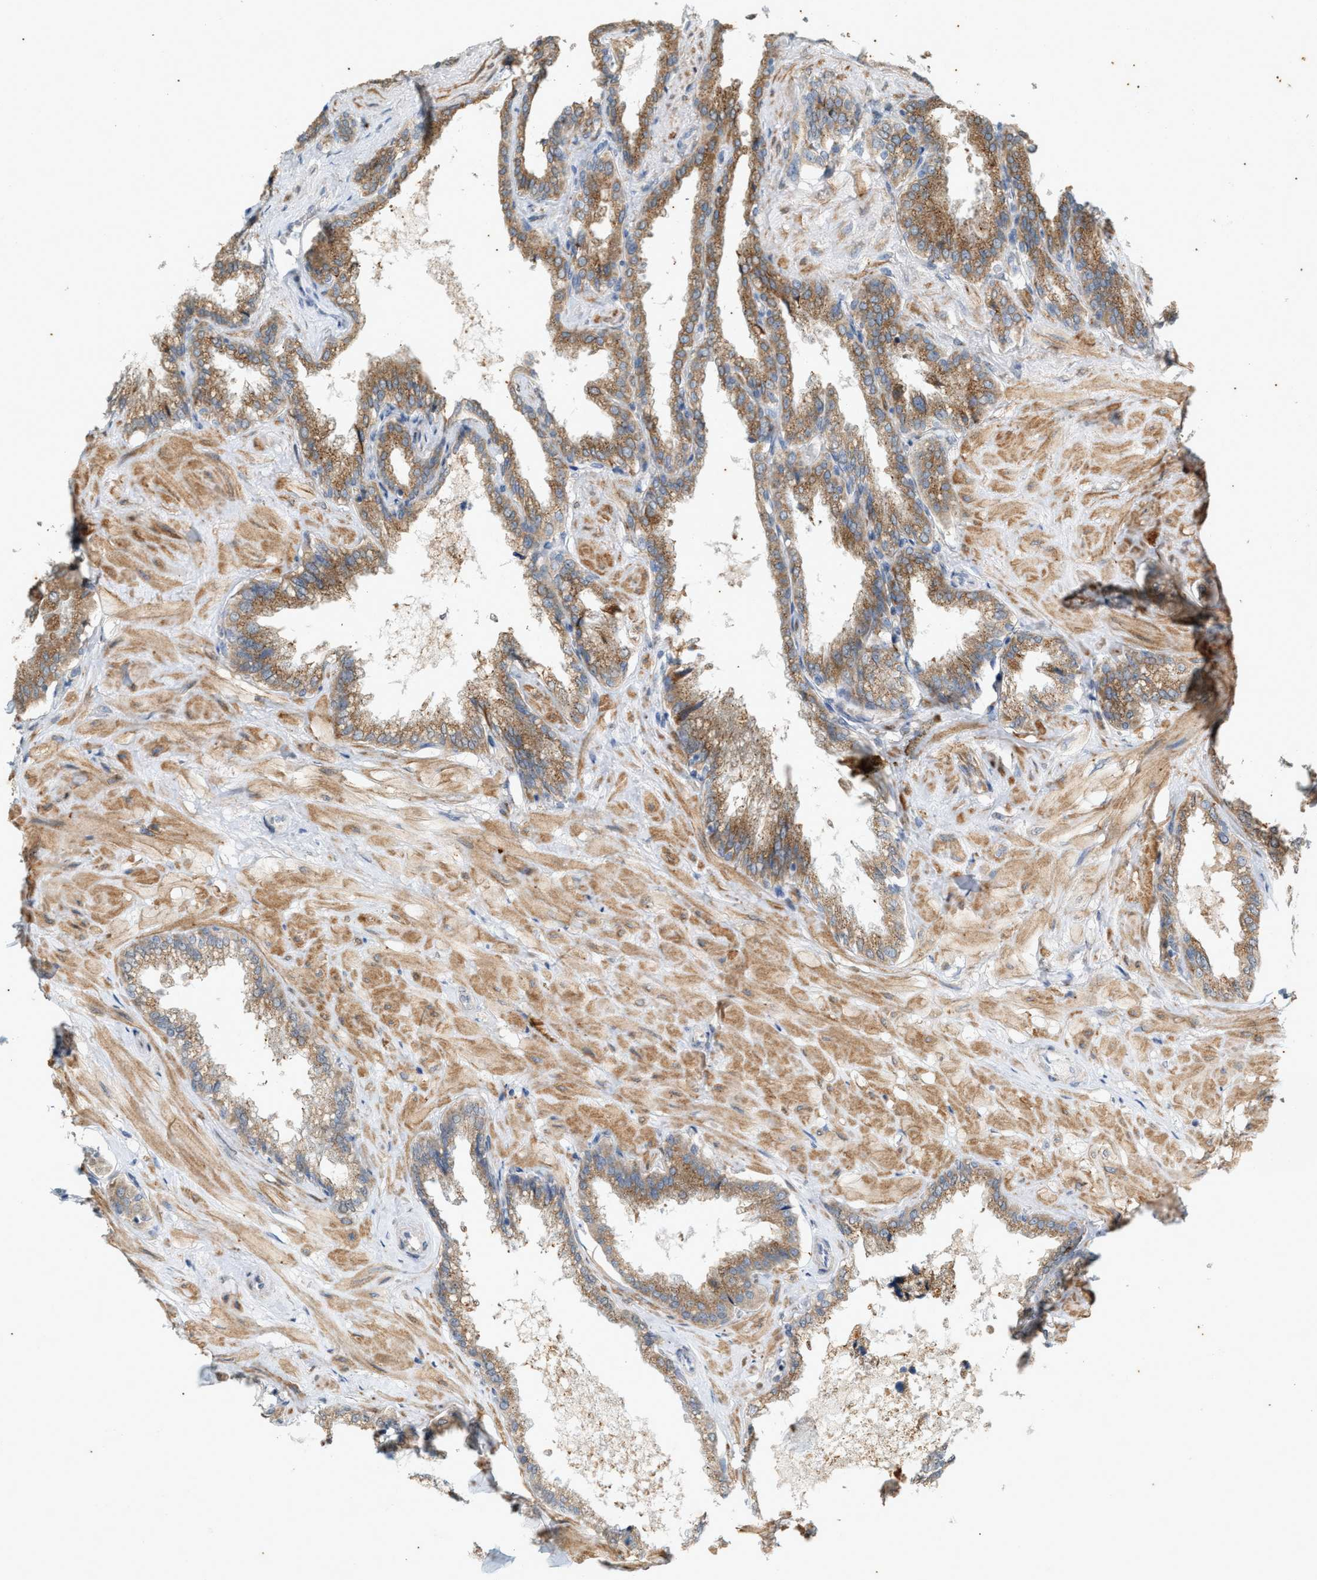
{"staining": {"intensity": "moderate", "quantity": "25%-75%", "location": "cytoplasmic/membranous"}, "tissue": "seminal vesicle", "cell_type": "Glandular cells", "image_type": "normal", "snomed": [{"axis": "morphology", "description": "Normal tissue, NOS"}, {"axis": "topography", "description": "Seminal veicle"}], "caption": "Immunohistochemical staining of benign human seminal vesicle reveals moderate cytoplasmic/membranous protein staining in about 25%-75% of glandular cells. (Stains: DAB (3,3'-diaminobenzidine) in brown, nuclei in blue, Microscopy: brightfield microscopy at high magnification).", "gene": "CHPF2", "patient": {"sex": "male", "age": 46}}